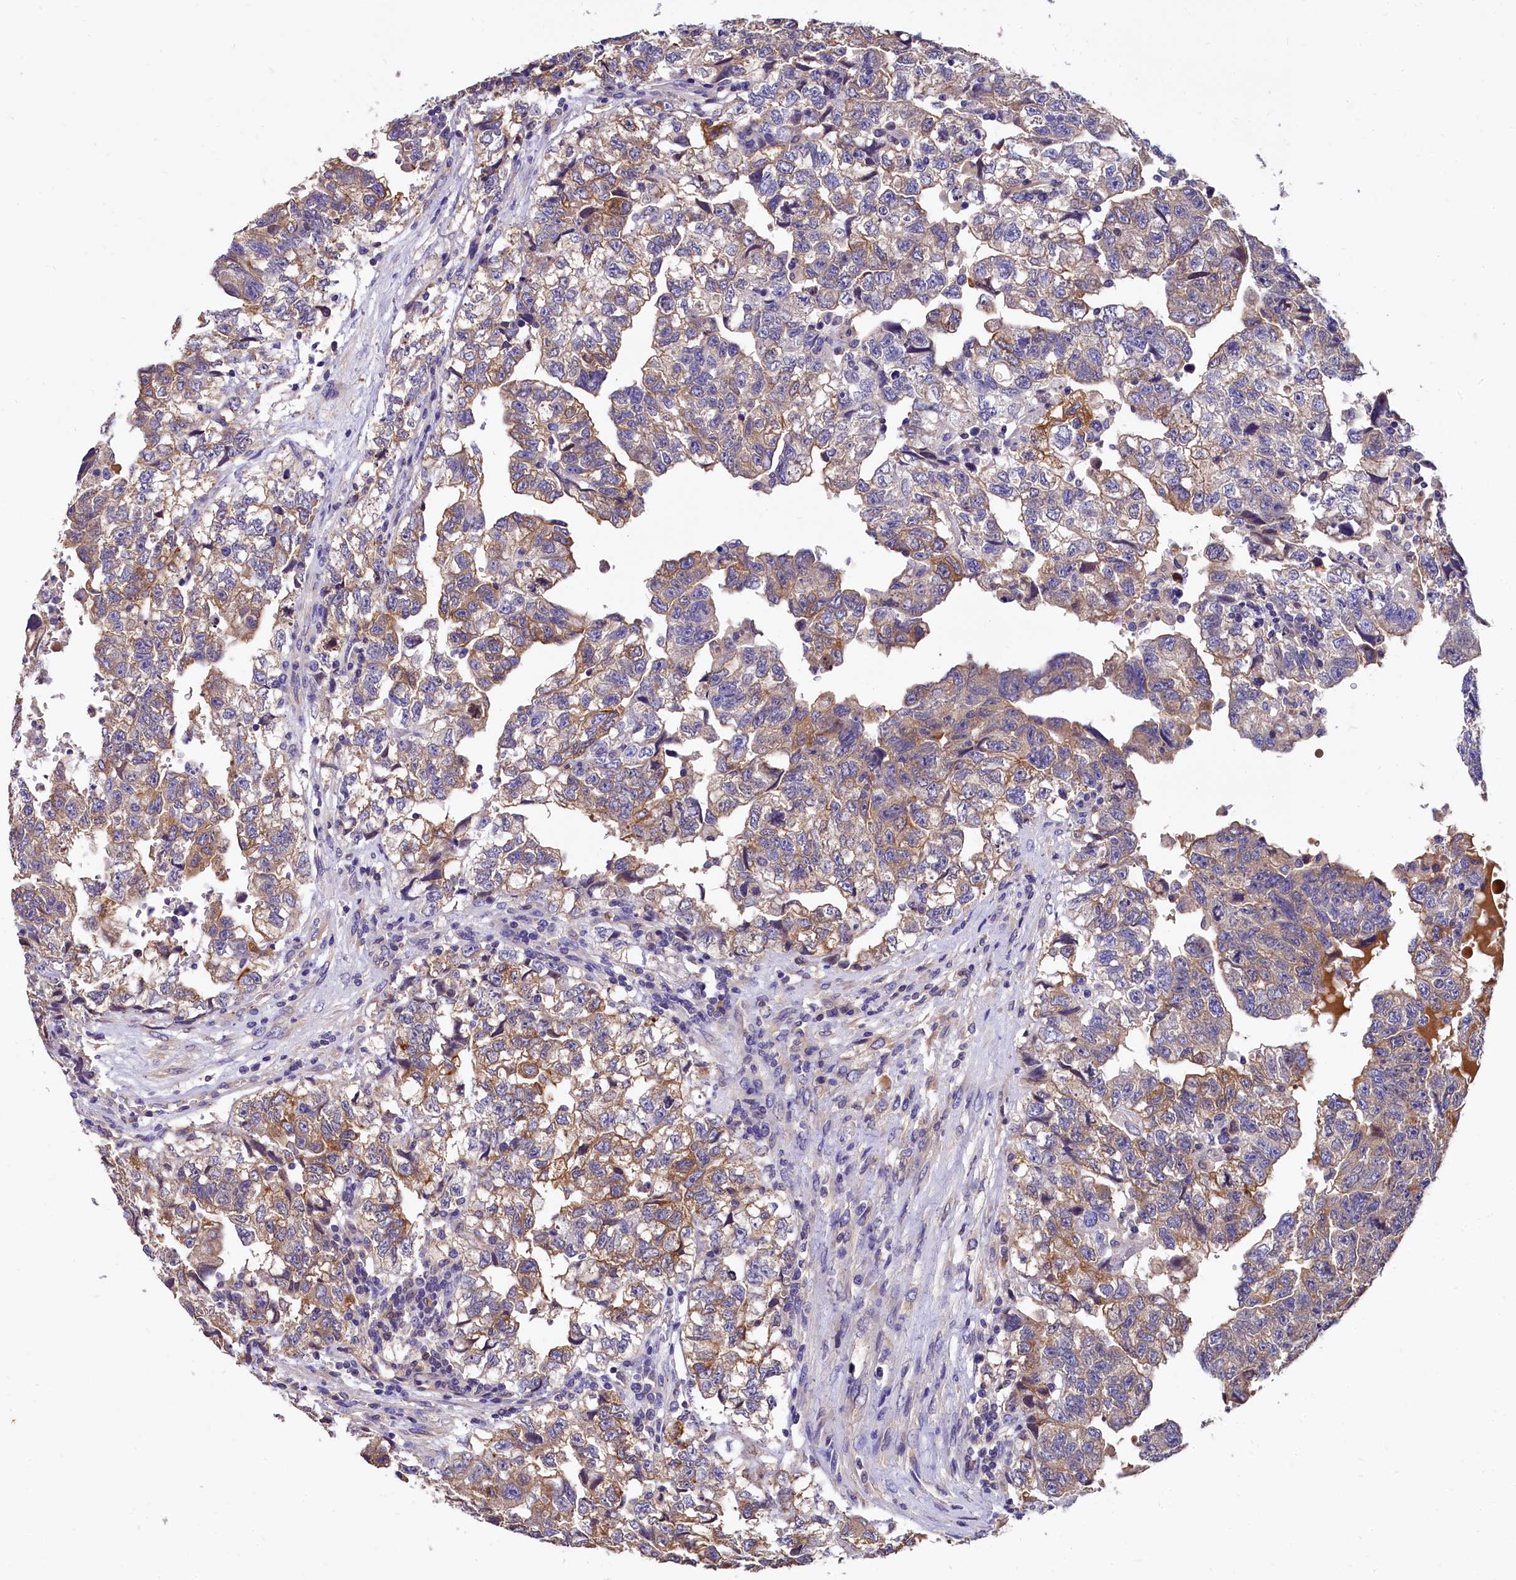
{"staining": {"intensity": "moderate", "quantity": "<25%", "location": "cytoplasmic/membranous"}, "tissue": "testis cancer", "cell_type": "Tumor cells", "image_type": "cancer", "snomed": [{"axis": "morphology", "description": "Carcinoma, Embryonal, NOS"}, {"axis": "topography", "description": "Testis"}], "caption": "This is an image of immunohistochemistry staining of testis cancer (embryonal carcinoma), which shows moderate positivity in the cytoplasmic/membranous of tumor cells.", "gene": "EPS8L2", "patient": {"sex": "male", "age": 36}}